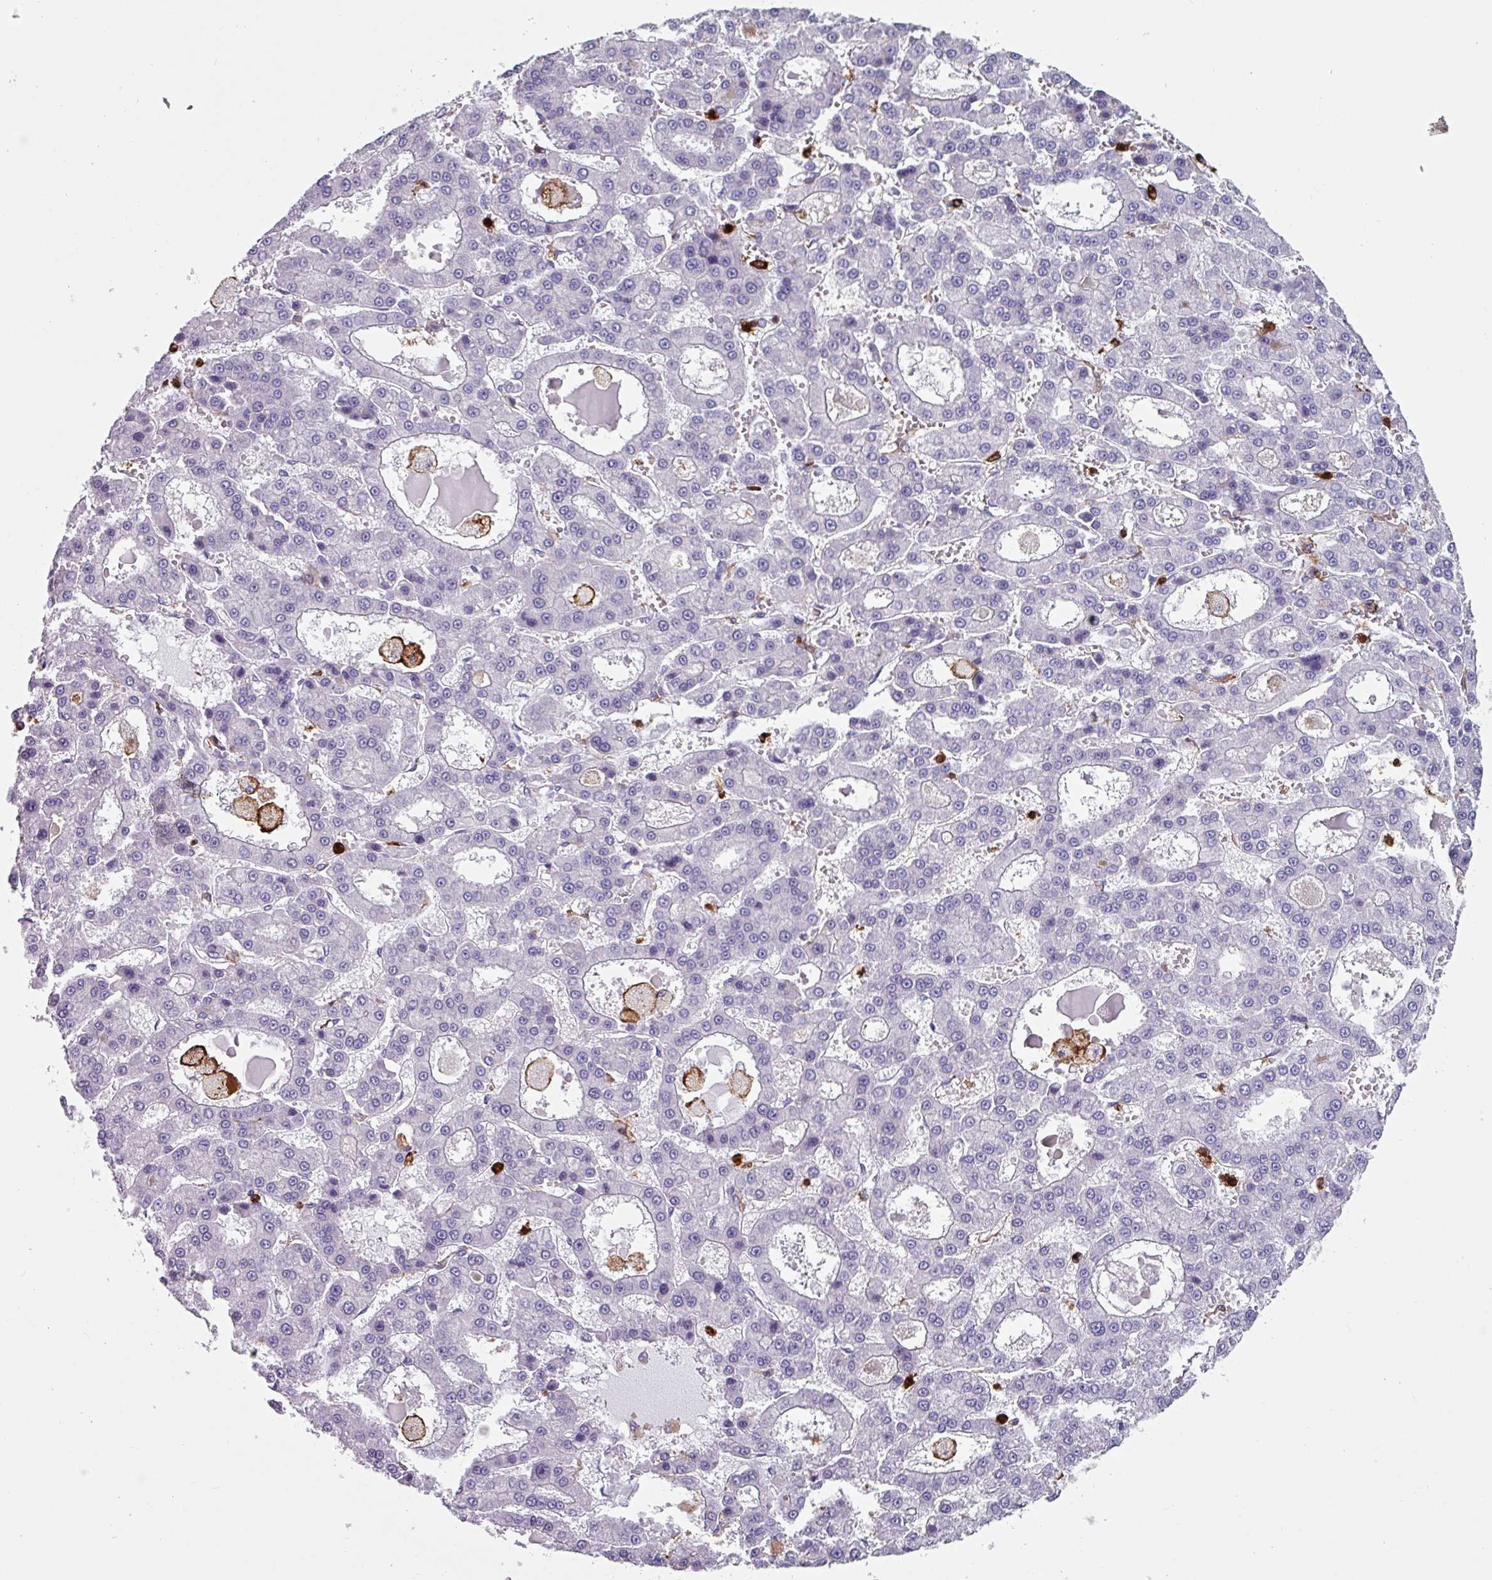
{"staining": {"intensity": "negative", "quantity": "none", "location": "none"}, "tissue": "liver cancer", "cell_type": "Tumor cells", "image_type": "cancer", "snomed": [{"axis": "morphology", "description": "Carcinoma, Hepatocellular, NOS"}, {"axis": "topography", "description": "Liver"}], "caption": "Immunohistochemistry micrograph of liver hepatocellular carcinoma stained for a protein (brown), which displays no staining in tumor cells.", "gene": "EXOSC5", "patient": {"sex": "male", "age": 70}}